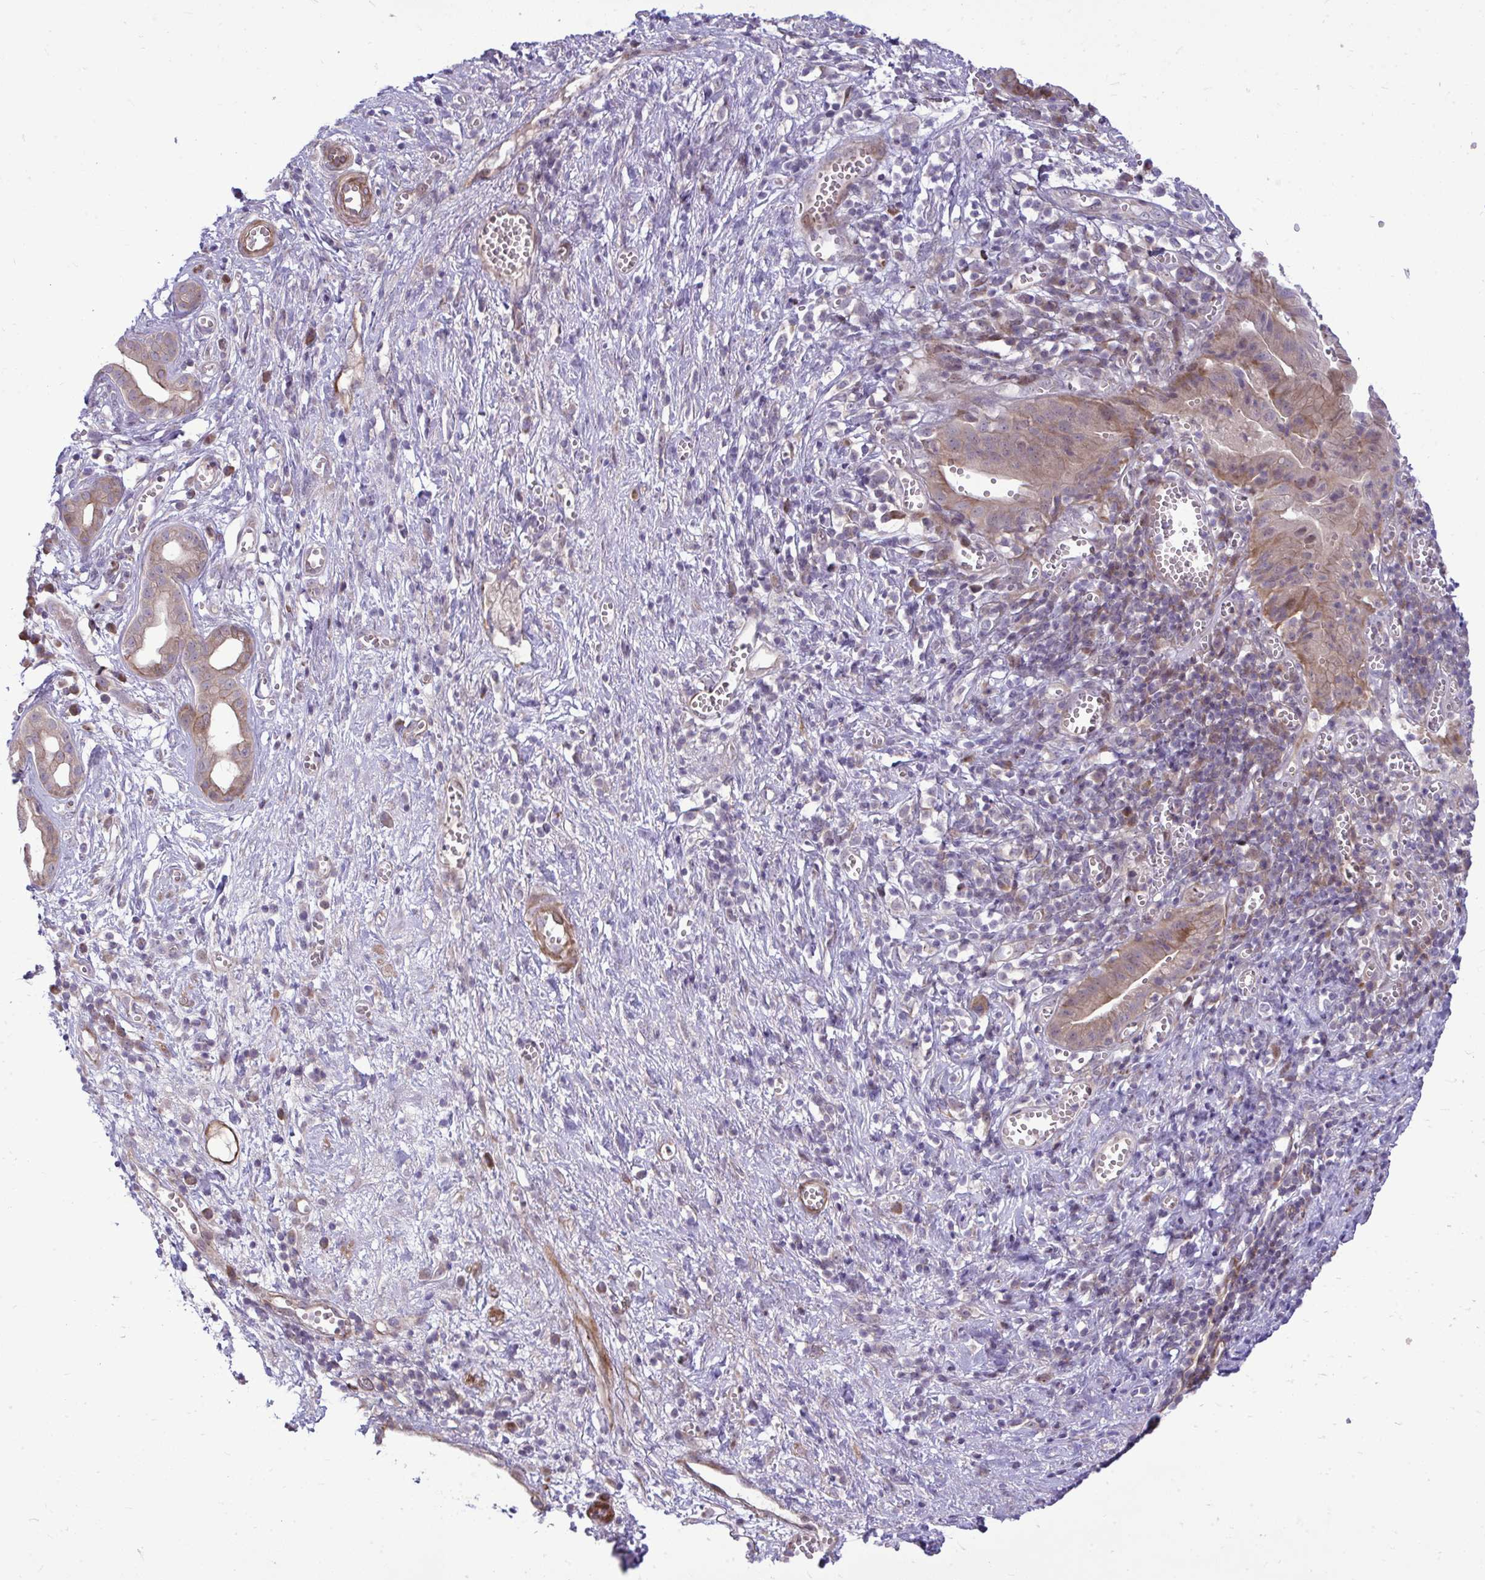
{"staining": {"intensity": "weak", "quantity": ">75%", "location": "cytoplasmic/membranous"}, "tissue": "pancreatic cancer", "cell_type": "Tumor cells", "image_type": "cancer", "snomed": [{"axis": "morphology", "description": "Adenocarcinoma, NOS"}, {"axis": "topography", "description": "Pancreas"}], "caption": "Human adenocarcinoma (pancreatic) stained for a protein (brown) shows weak cytoplasmic/membranous positive staining in approximately >75% of tumor cells.", "gene": "ZSCAN9", "patient": {"sex": "female", "age": 73}}